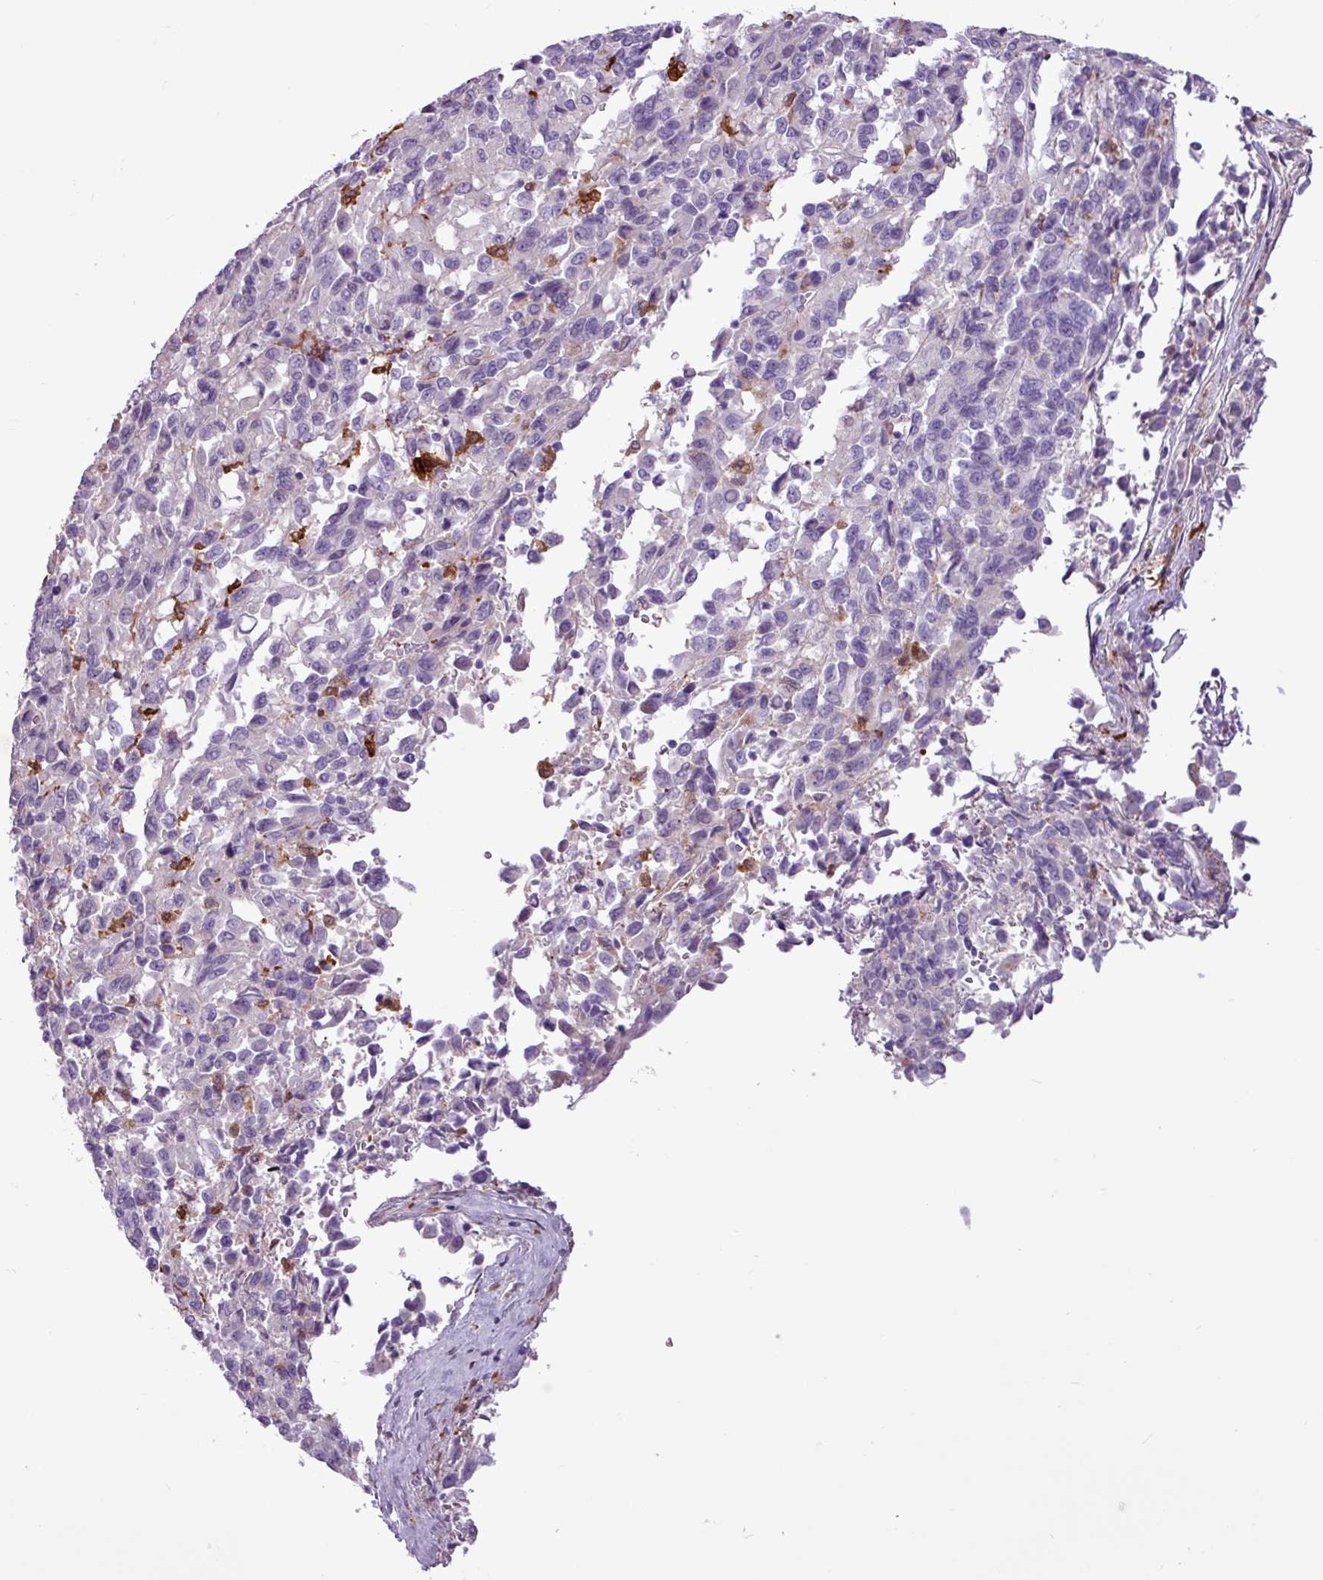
{"staining": {"intensity": "negative", "quantity": "none", "location": "none"}, "tissue": "melanoma", "cell_type": "Tumor cells", "image_type": "cancer", "snomed": [{"axis": "morphology", "description": "Malignant melanoma, Metastatic site"}, {"axis": "topography", "description": "Lung"}], "caption": "Protein analysis of malignant melanoma (metastatic site) exhibits no significant expression in tumor cells. The staining was performed using DAB (3,3'-diaminobenzidine) to visualize the protein expression in brown, while the nuclei were stained in blue with hematoxylin (Magnification: 20x).", "gene": "TMEM200C", "patient": {"sex": "male", "age": 64}}